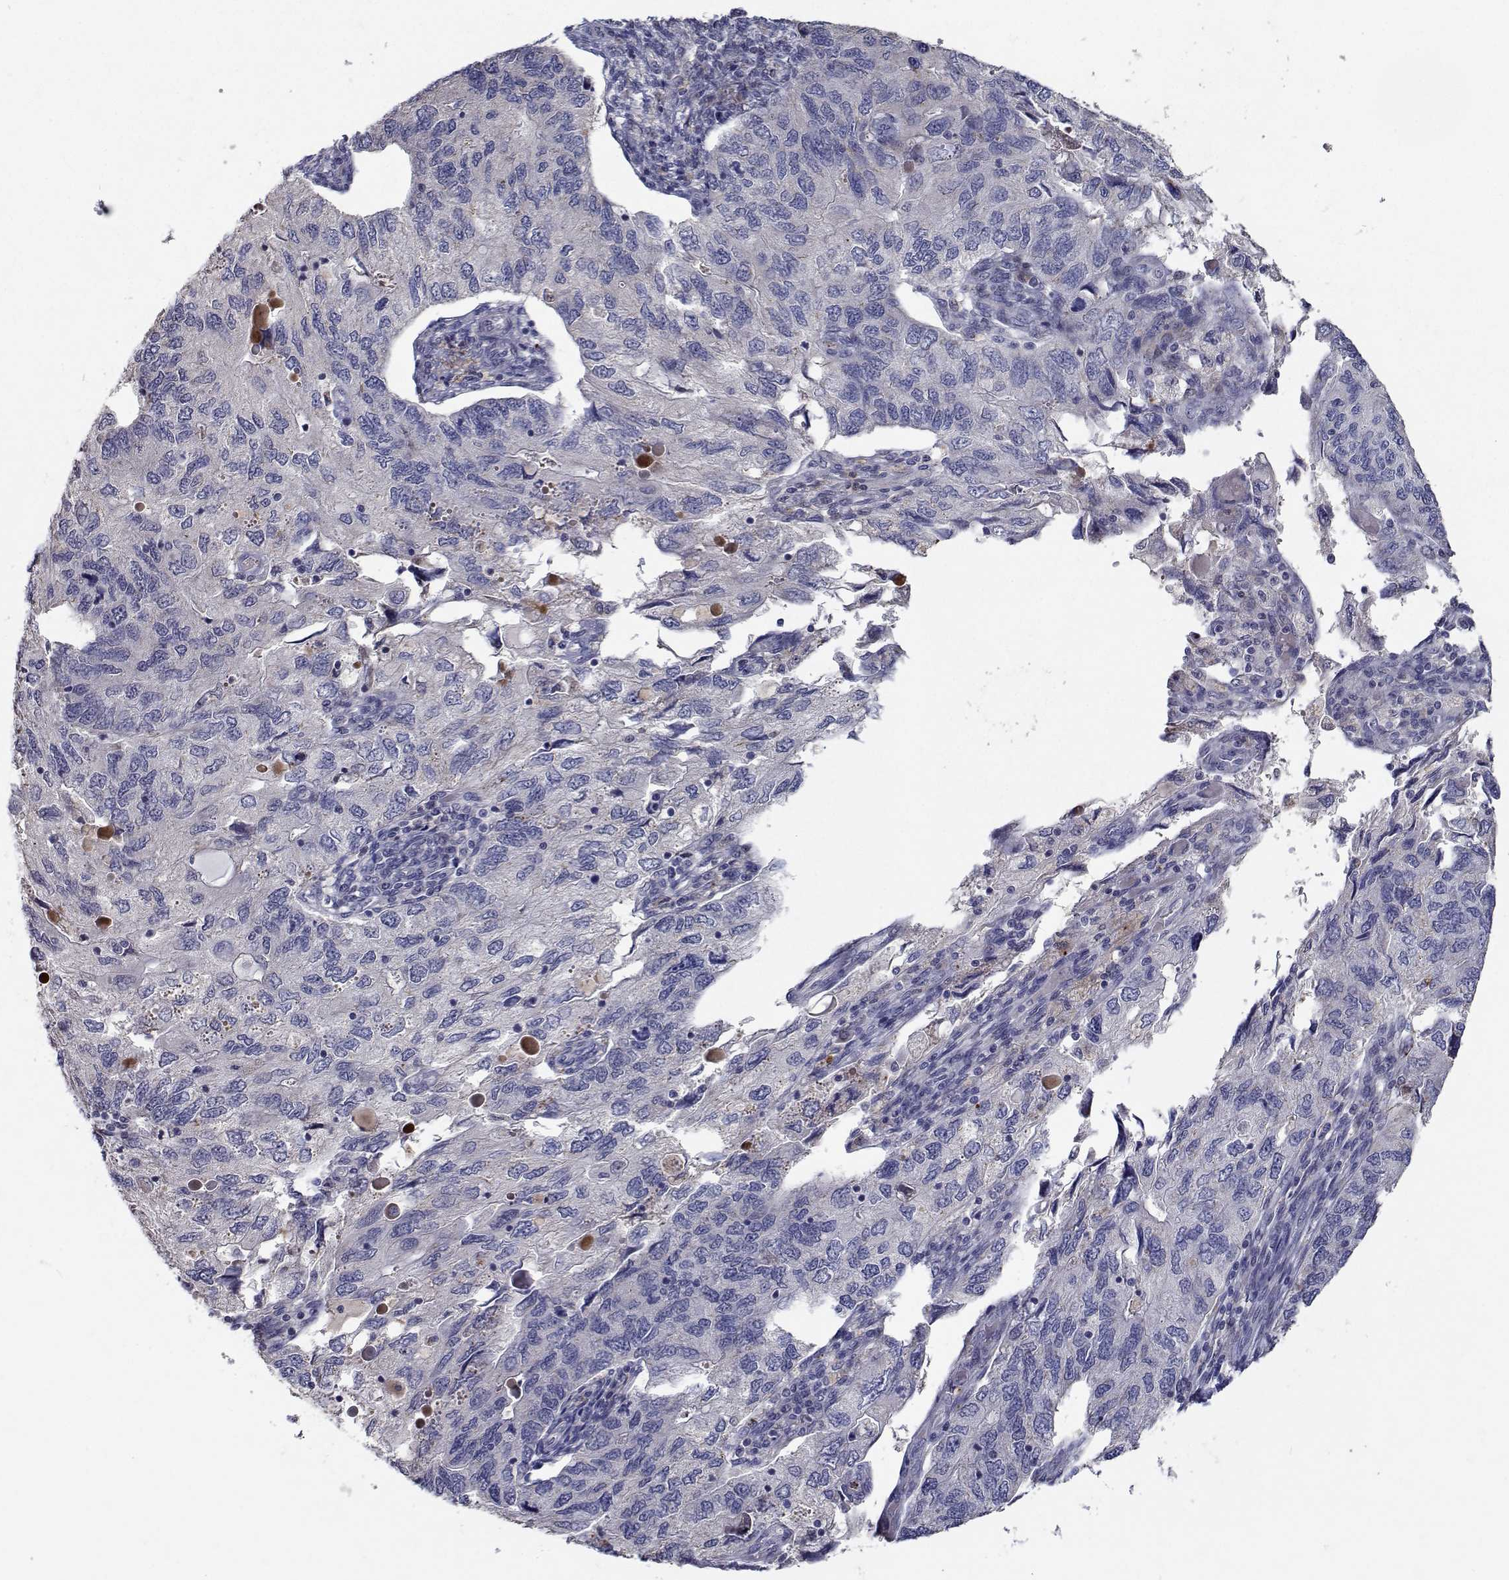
{"staining": {"intensity": "negative", "quantity": "none", "location": "none"}, "tissue": "endometrial cancer", "cell_type": "Tumor cells", "image_type": "cancer", "snomed": [{"axis": "morphology", "description": "Carcinoma, NOS"}, {"axis": "topography", "description": "Uterus"}], "caption": "Tumor cells show no significant expression in endometrial cancer (carcinoma).", "gene": "RBPJL", "patient": {"sex": "female", "age": 76}}